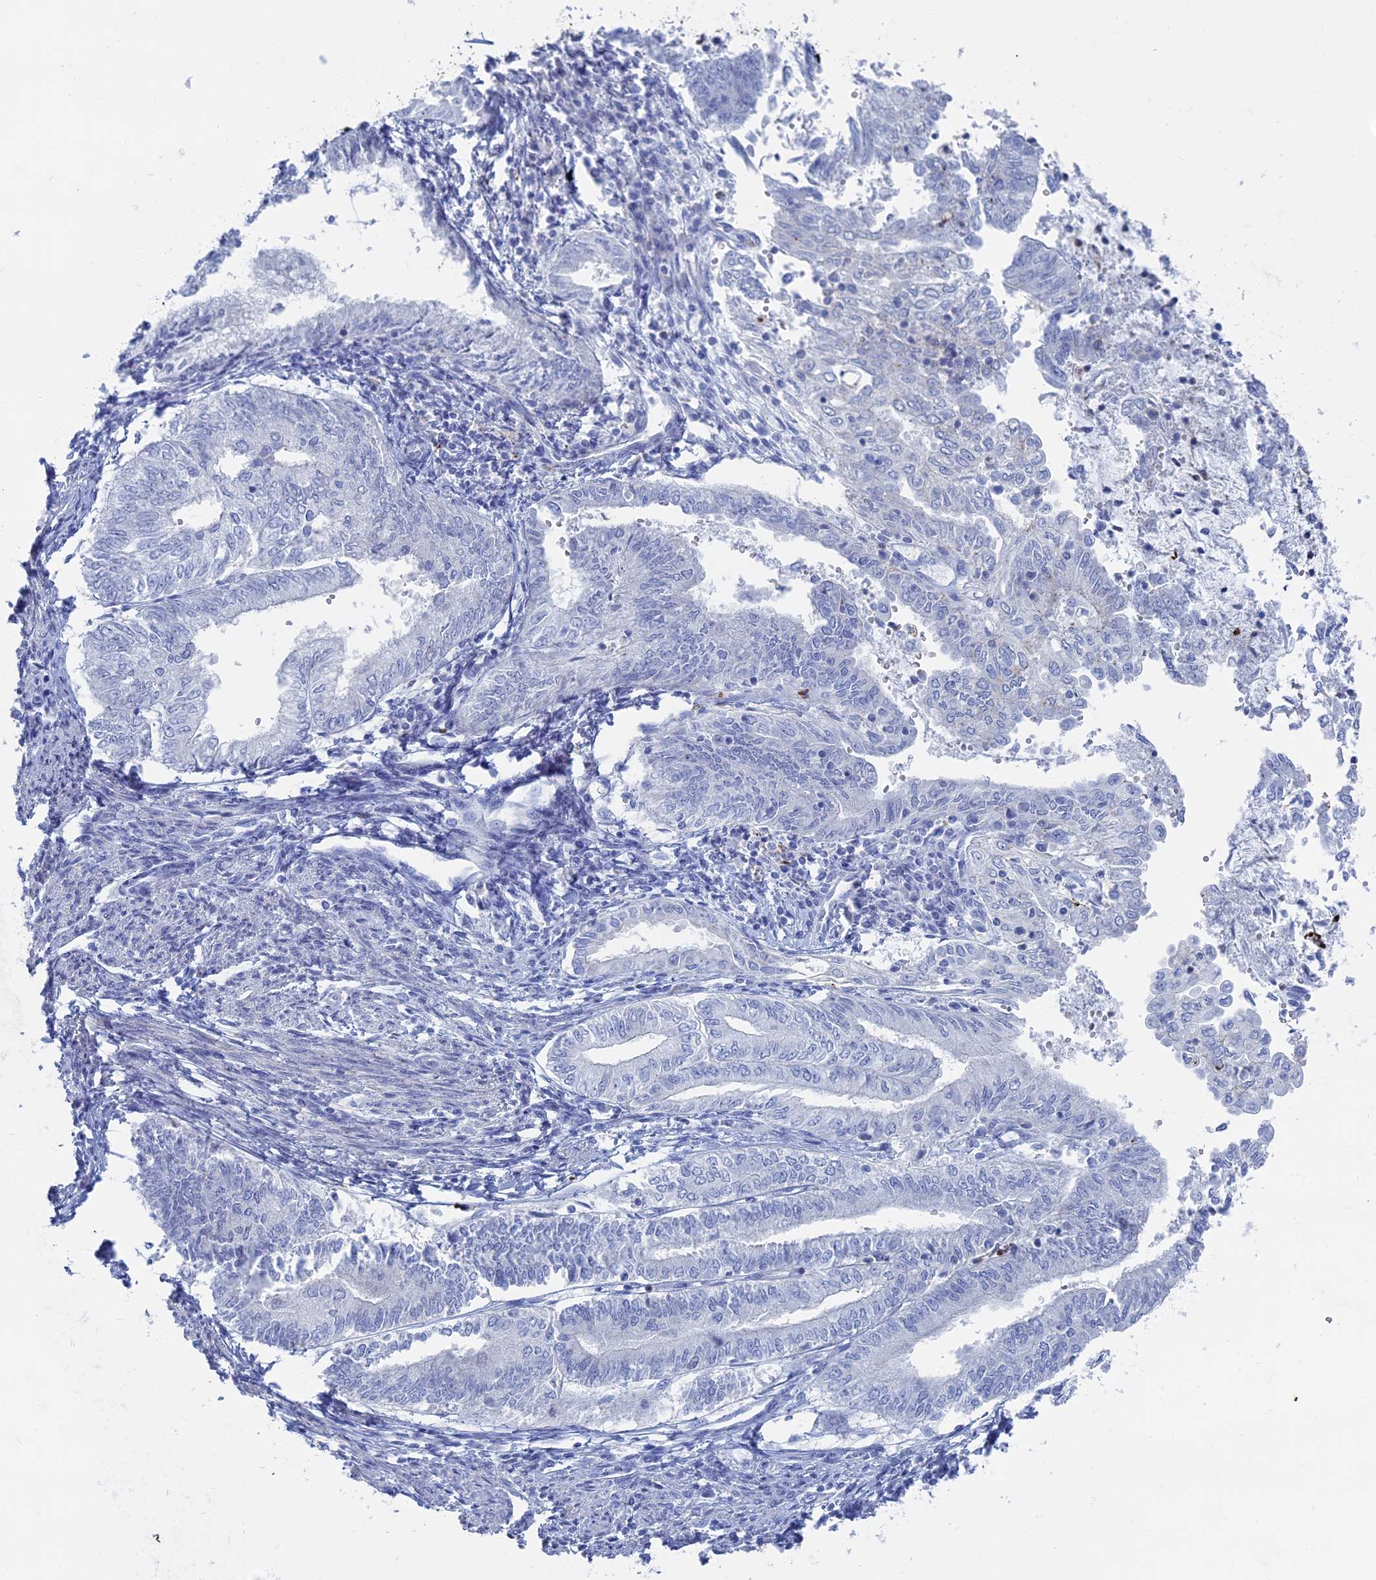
{"staining": {"intensity": "negative", "quantity": "none", "location": "none"}, "tissue": "endometrial cancer", "cell_type": "Tumor cells", "image_type": "cancer", "snomed": [{"axis": "morphology", "description": "Adenocarcinoma, NOS"}, {"axis": "topography", "description": "Endometrium"}], "caption": "Tumor cells show no significant protein expression in endometrial adenocarcinoma.", "gene": "ALMS1", "patient": {"sex": "female", "age": 66}}